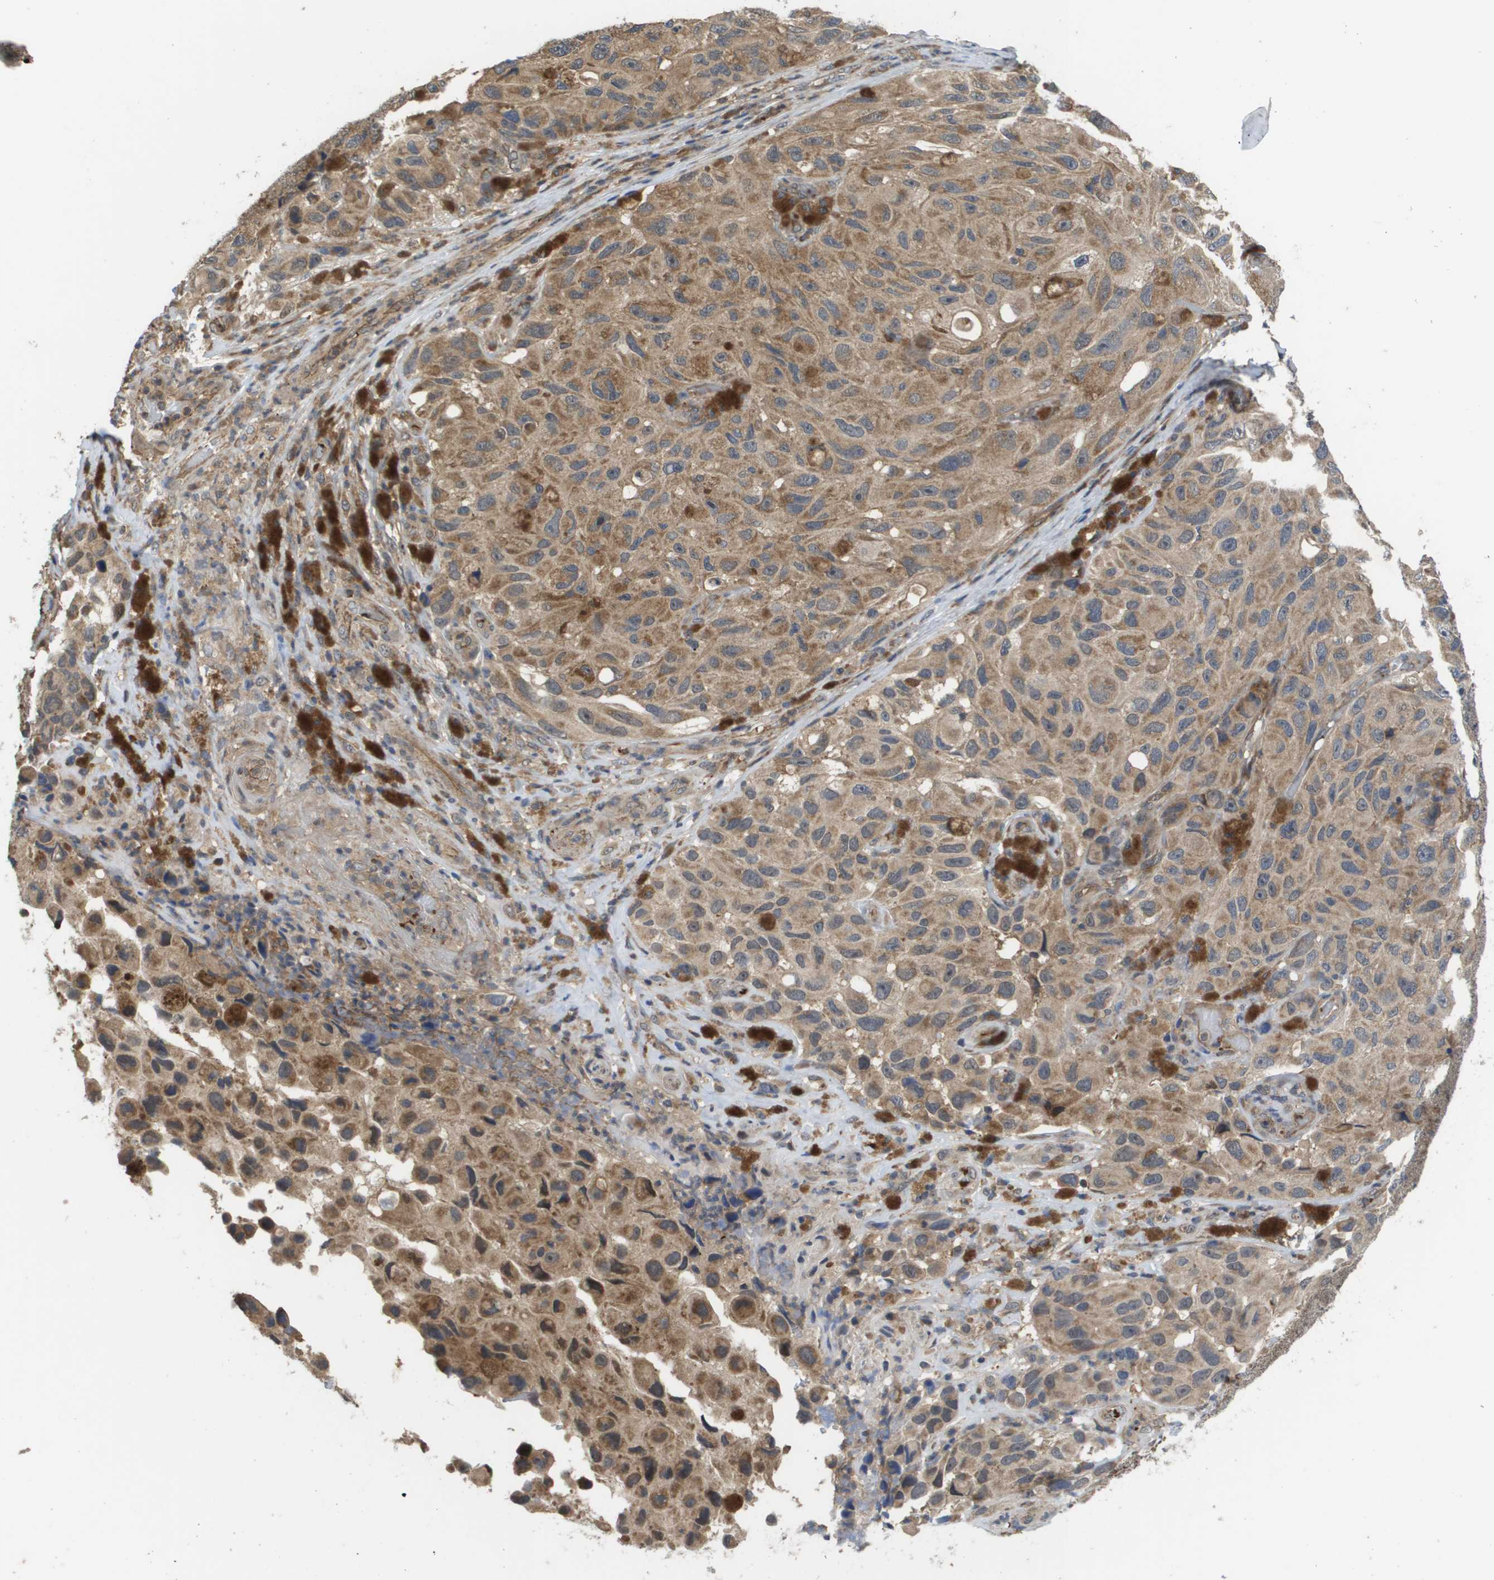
{"staining": {"intensity": "weak", "quantity": "25%-75%", "location": "cytoplasmic/membranous"}, "tissue": "melanoma", "cell_type": "Tumor cells", "image_type": "cancer", "snomed": [{"axis": "morphology", "description": "Malignant melanoma, NOS"}, {"axis": "topography", "description": "Skin"}], "caption": "Immunohistochemical staining of malignant melanoma displays low levels of weak cytoplasmic/membranous protein positivity in approximately 25%-75% of tumor cells.", "gene": "RBM38", "patient": {"sex": "female", "age": 73}}